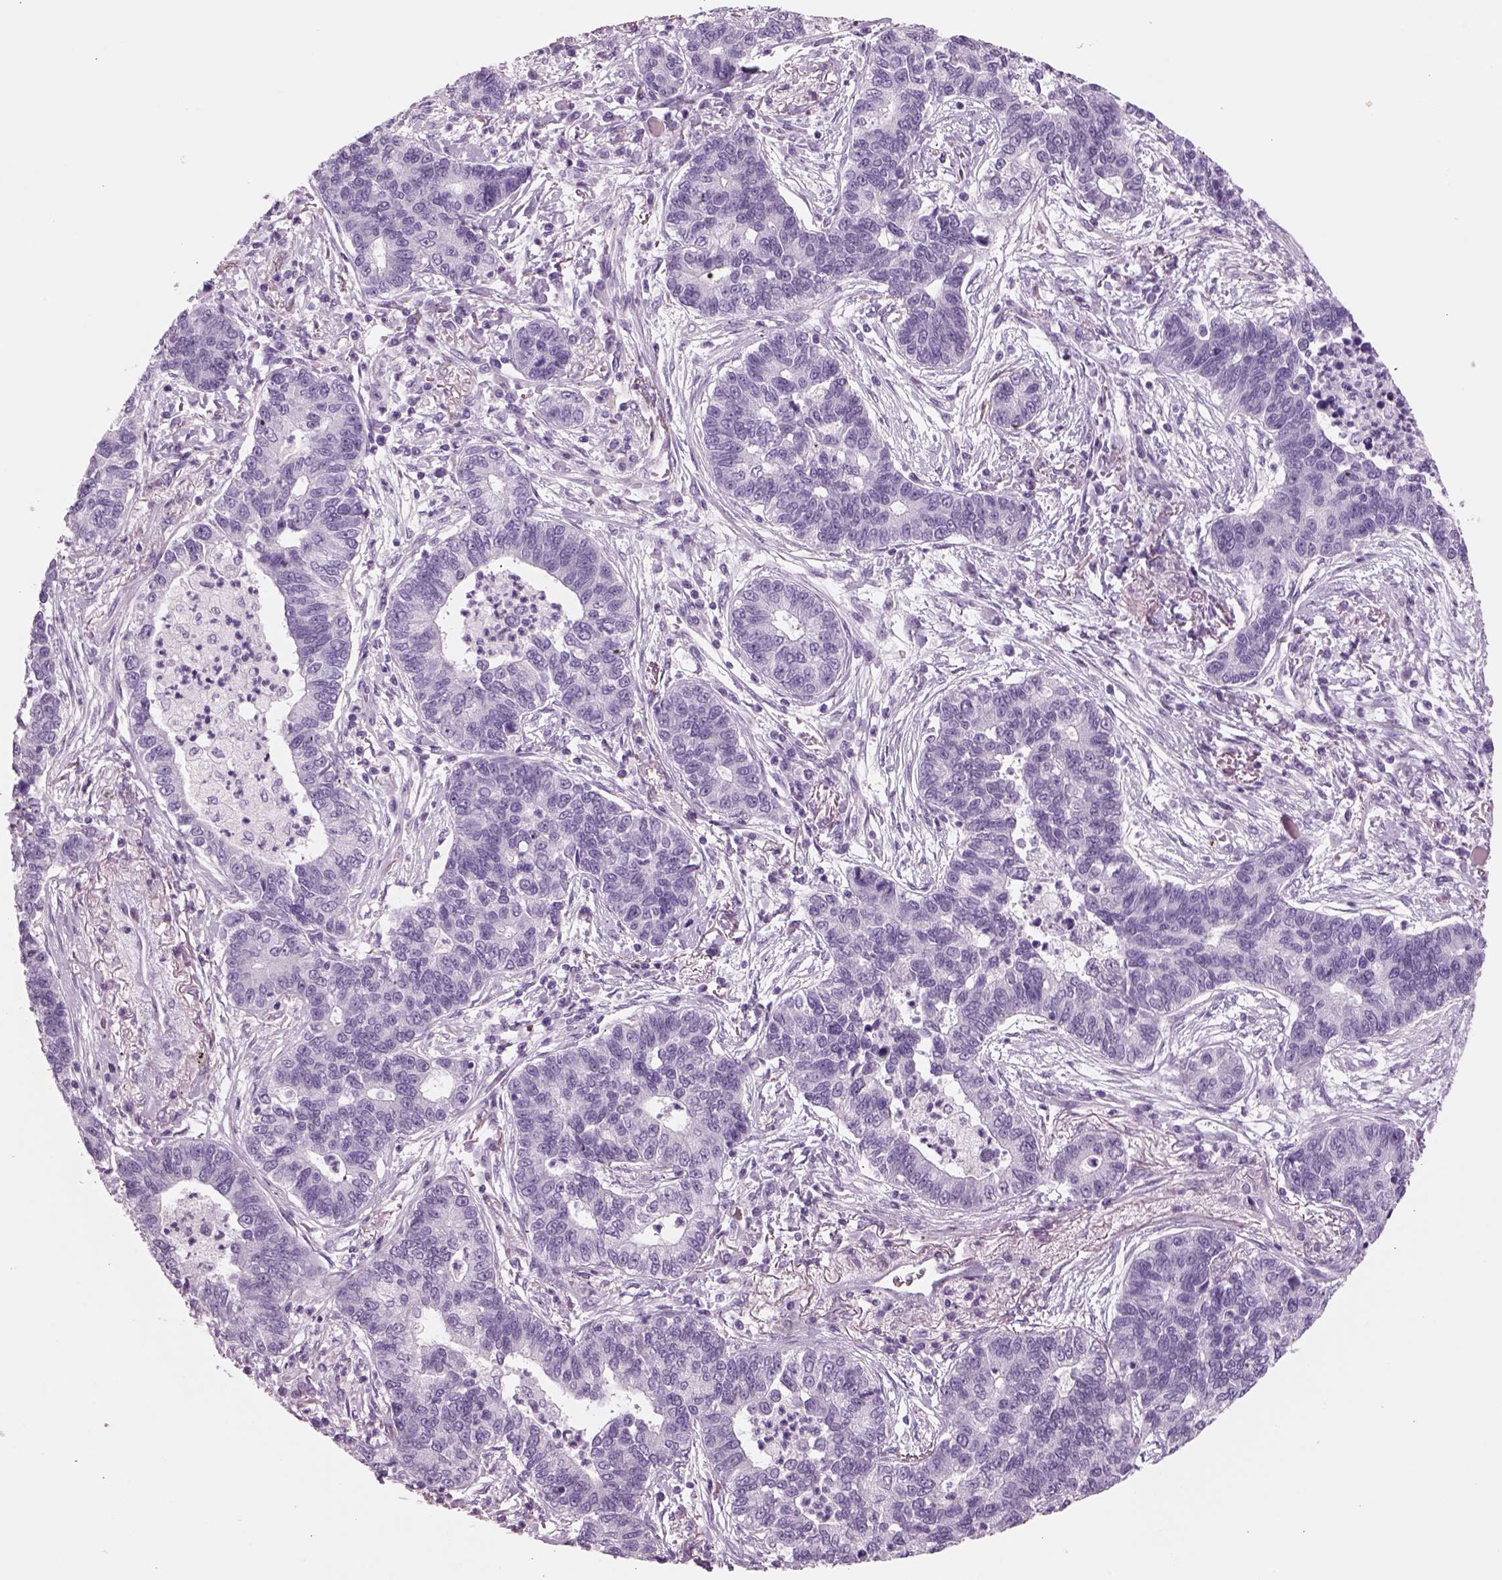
{"staining": {"intensity": "negative", "quantity": "none", "location": "none"}, "tissue": "lung cancer", "cell_type": "Tumor cells", "image_type": "cancer", "snomed": [{"axis": "morphology", "description": "Adenocarcinoma, NOS"}, {"axis": "topography", "description": "Lung"}], "caption": "Immunohistochemical staining of human adenocarcinoma (lung) shows no significant staining in tumor cells.", "gene": "RHO", "patient": {"sex": "female", "age": 57}}